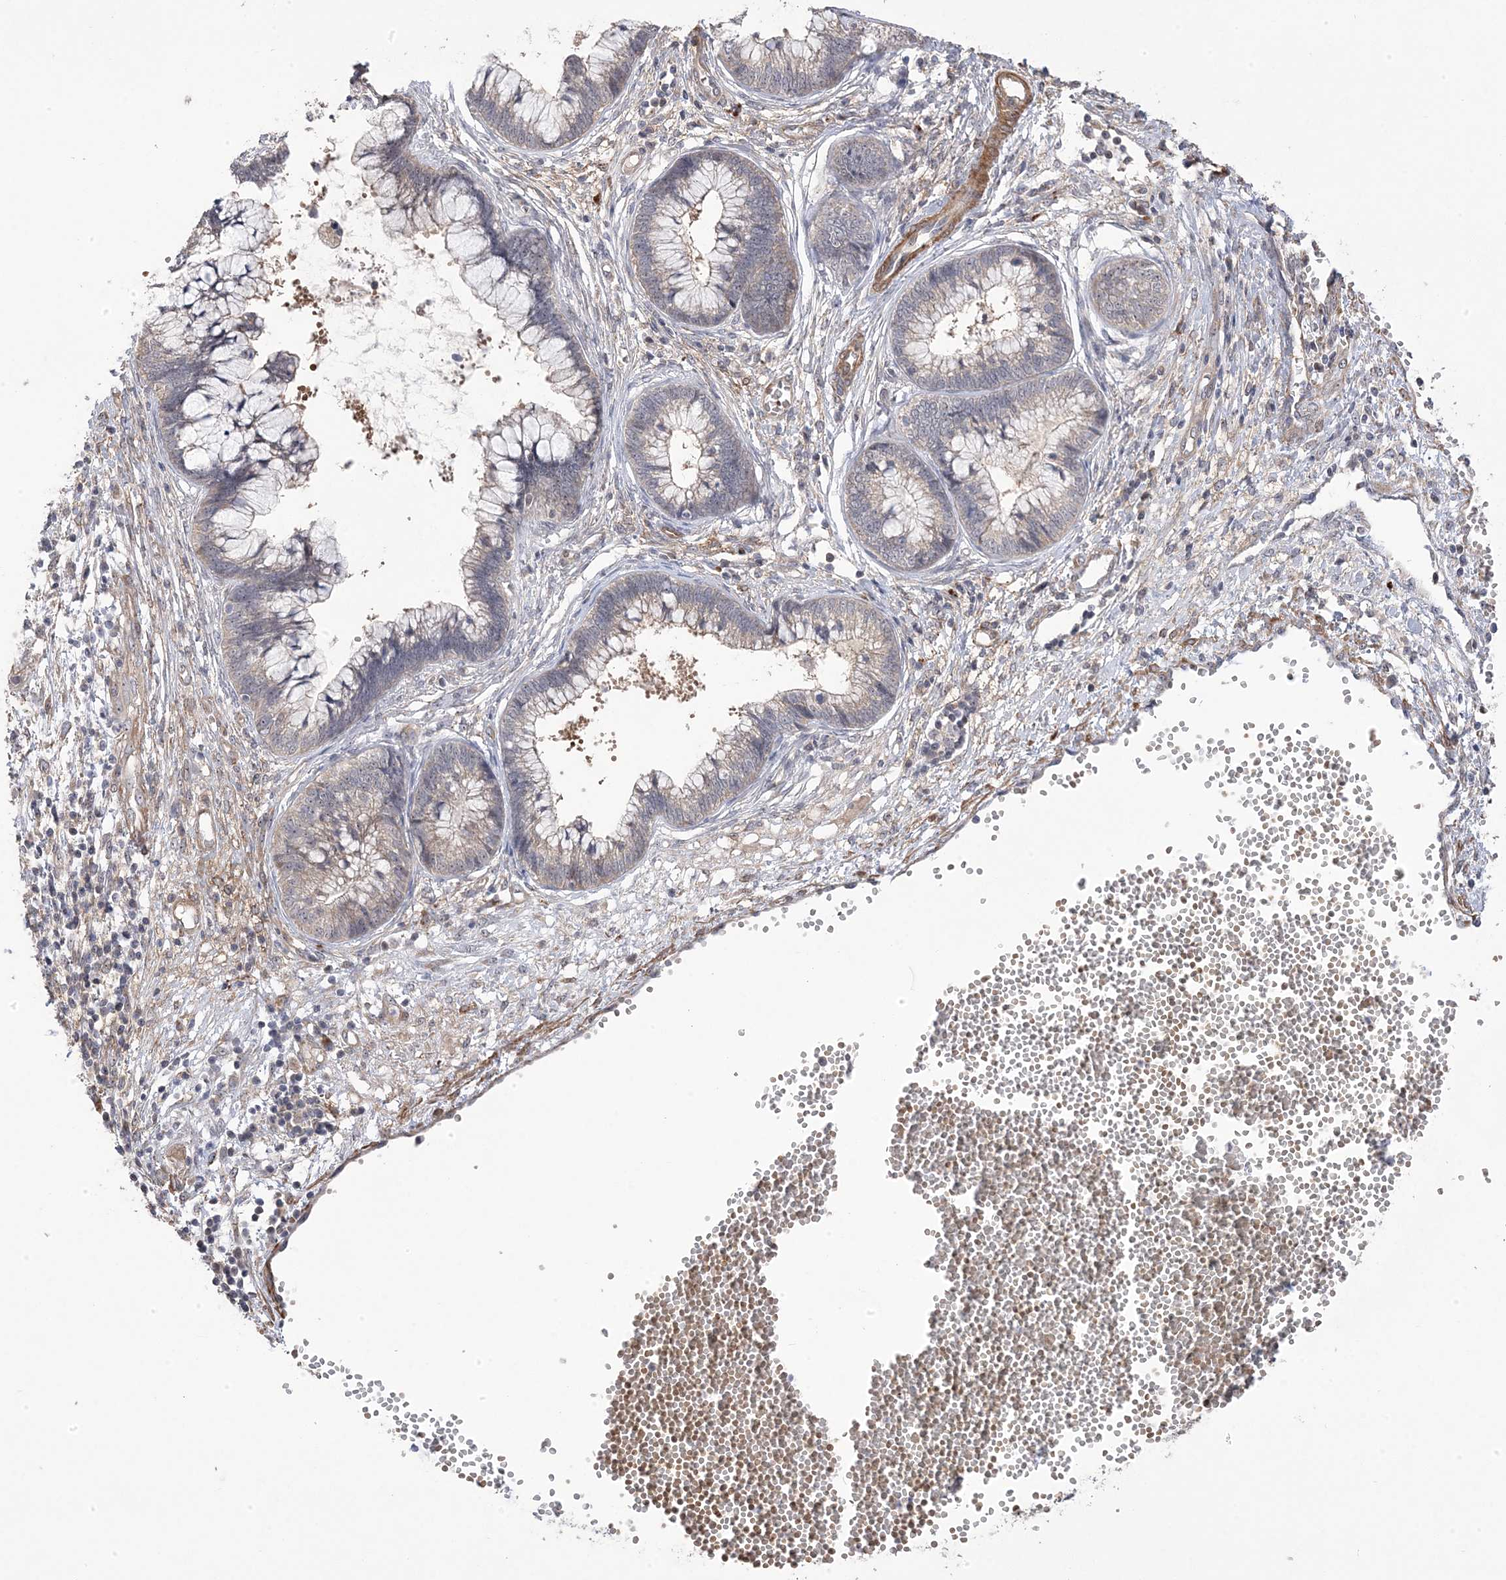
{"staining": {"intensity": "negative", "quantity": "none", "location": "none"}, "tissue": "cervical cancer", "cell_type": "Tumor cells", "image_type": "cancer", "snomed": [{"axis": "morphology", "description": "Adenocarcinoma, NOS"}, {"axis": "topography", "description": "Cervix"}], "caption": "The histopathology image displays no staining of tumor cells in cervical cancer (adenocarcinoma).", "gene": "GTPBP6", "patient": {"sex": "female", "age": 44}}